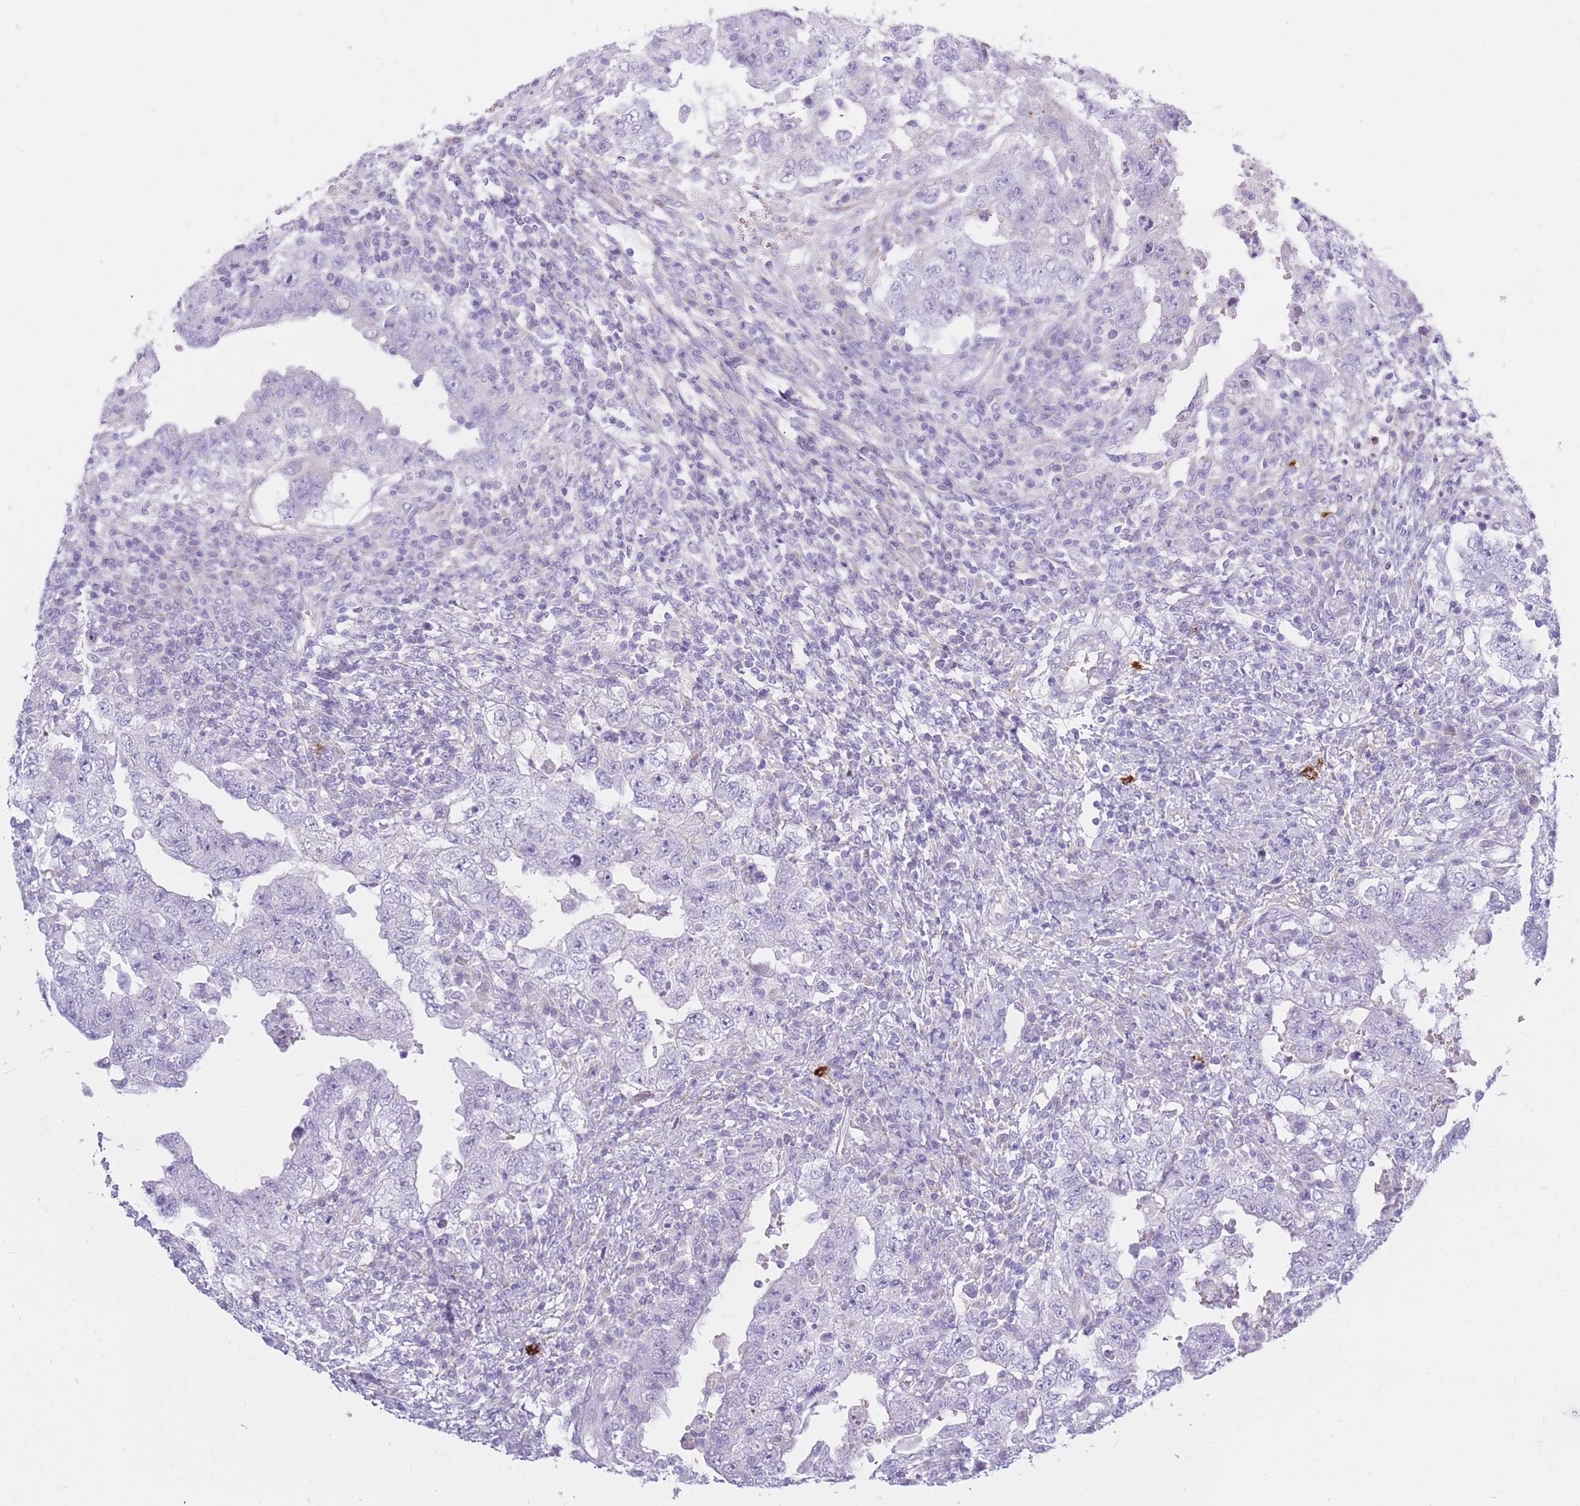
{"staining": {"intensity": "negative", "quantity": "none", "location": "none"}, "tissue": "testis cancer", "cell_type": "Tumor cells", "image_type": "cancer", "snomed": [{"axis": "morphology", "description": "Carcinoma, Embryonal, NOS"}, {"axis": "topography", "description": "Testis"}], "caption": "Immunohistochemical staining of testis embryonal carcinoma displays no significant expression in tumor cells. Nuclei are stained in blue.", "gene": "TPSD1", "patient": {"sex": "male", "age": 26}}